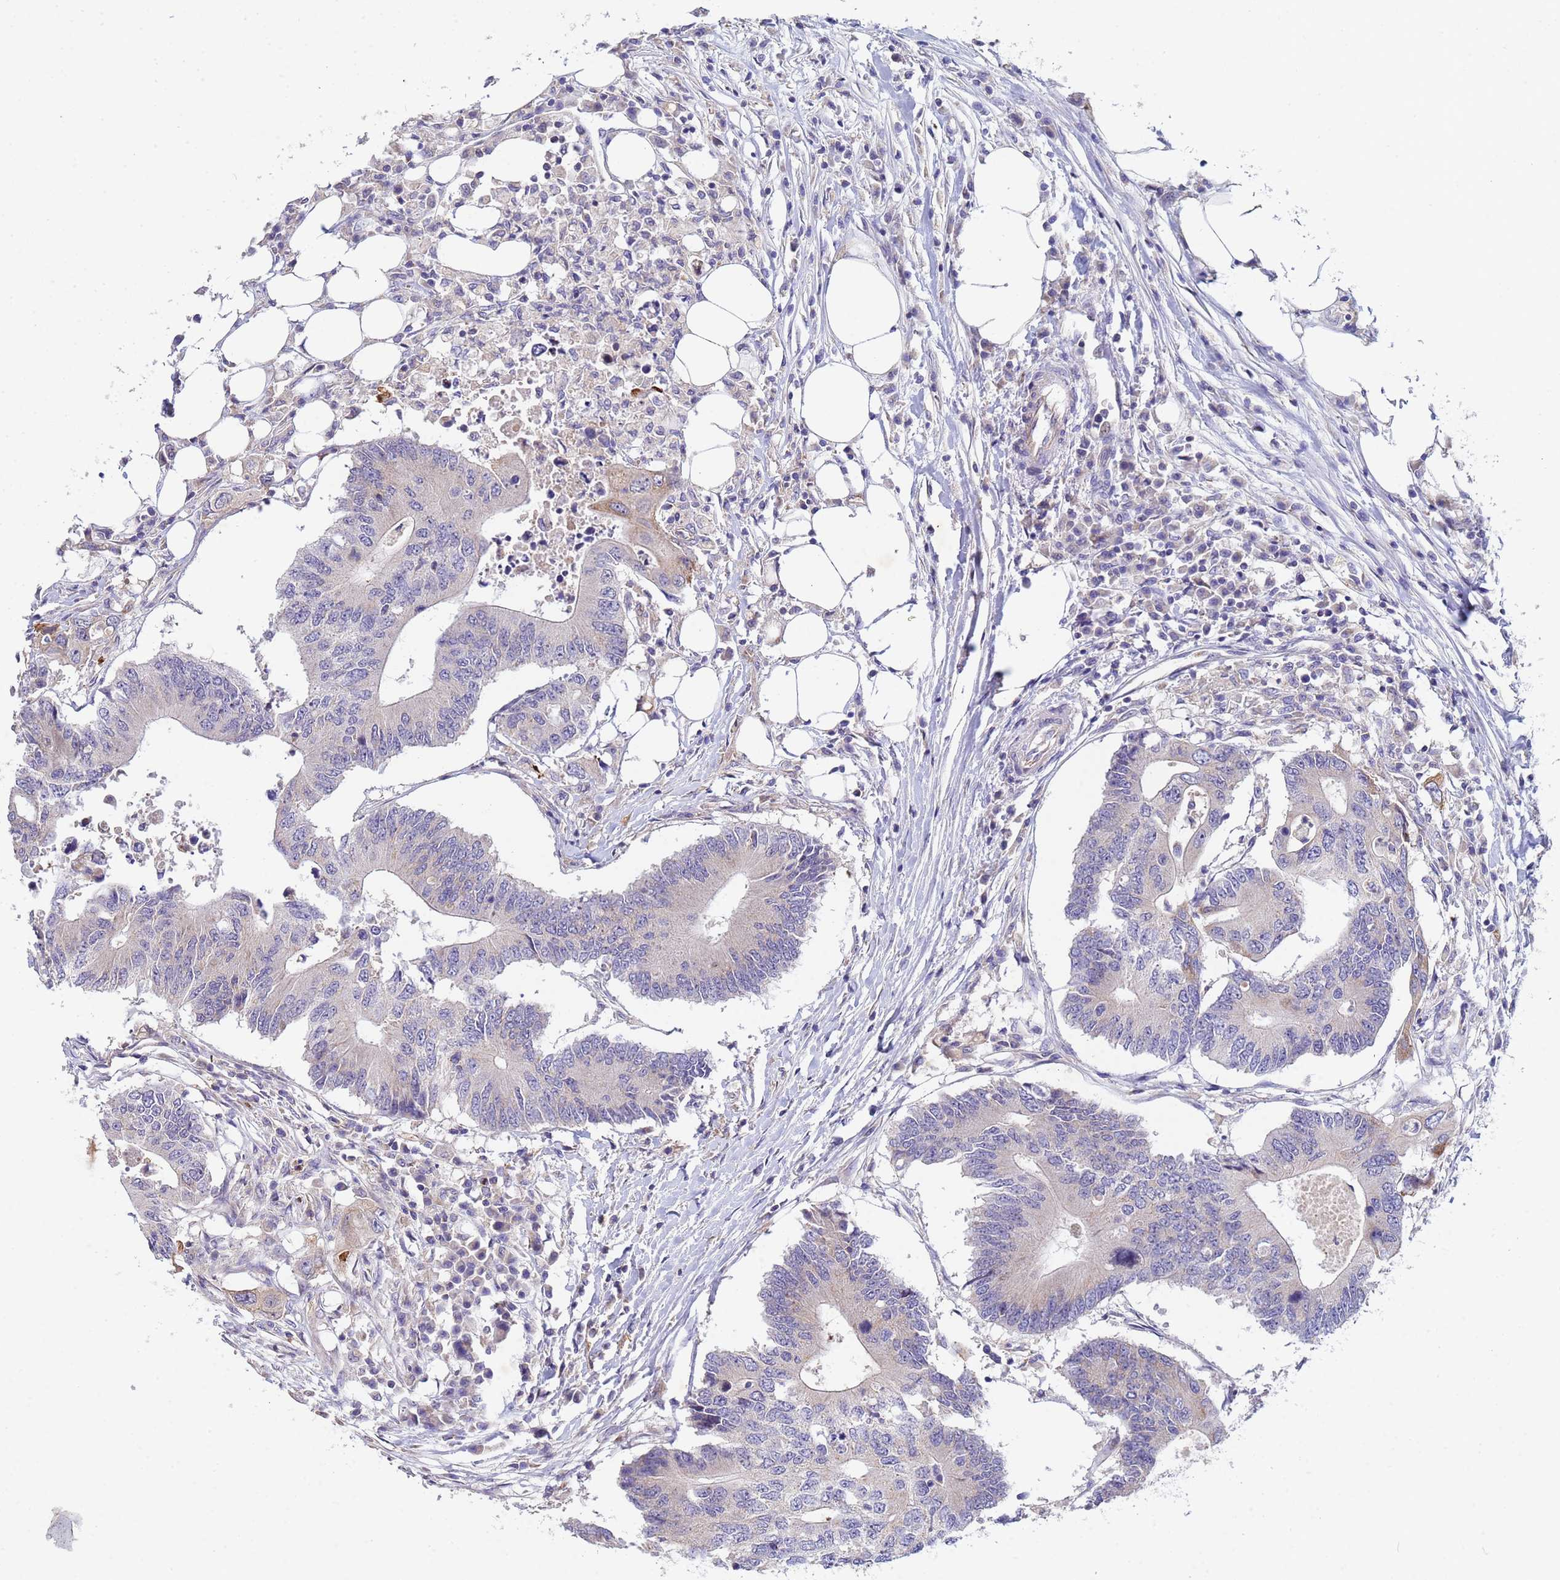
{"staining": {"intensity": "negative", "quantity": "none", "location": "none"}, "tissue": "colorectal cancer", "cell_type": "Tumor cells", "image_type": "cancer", "snomed": [{"axis": "morphology", "description": "Adenocarcinoma, NOS"}, {"axis": "topography", "description": "Colon"}], "caption": "Tumor cells are negative for brown protein staining in adenocarcinoma (colorectal). The staining was performed using DAB to visualize the protein expression in brown, while the nuclei were stained in blue with hematoxylin (Magnification: 20x).", "gene": "CDC34", "patient": {"sex": "male", "age": 71}}